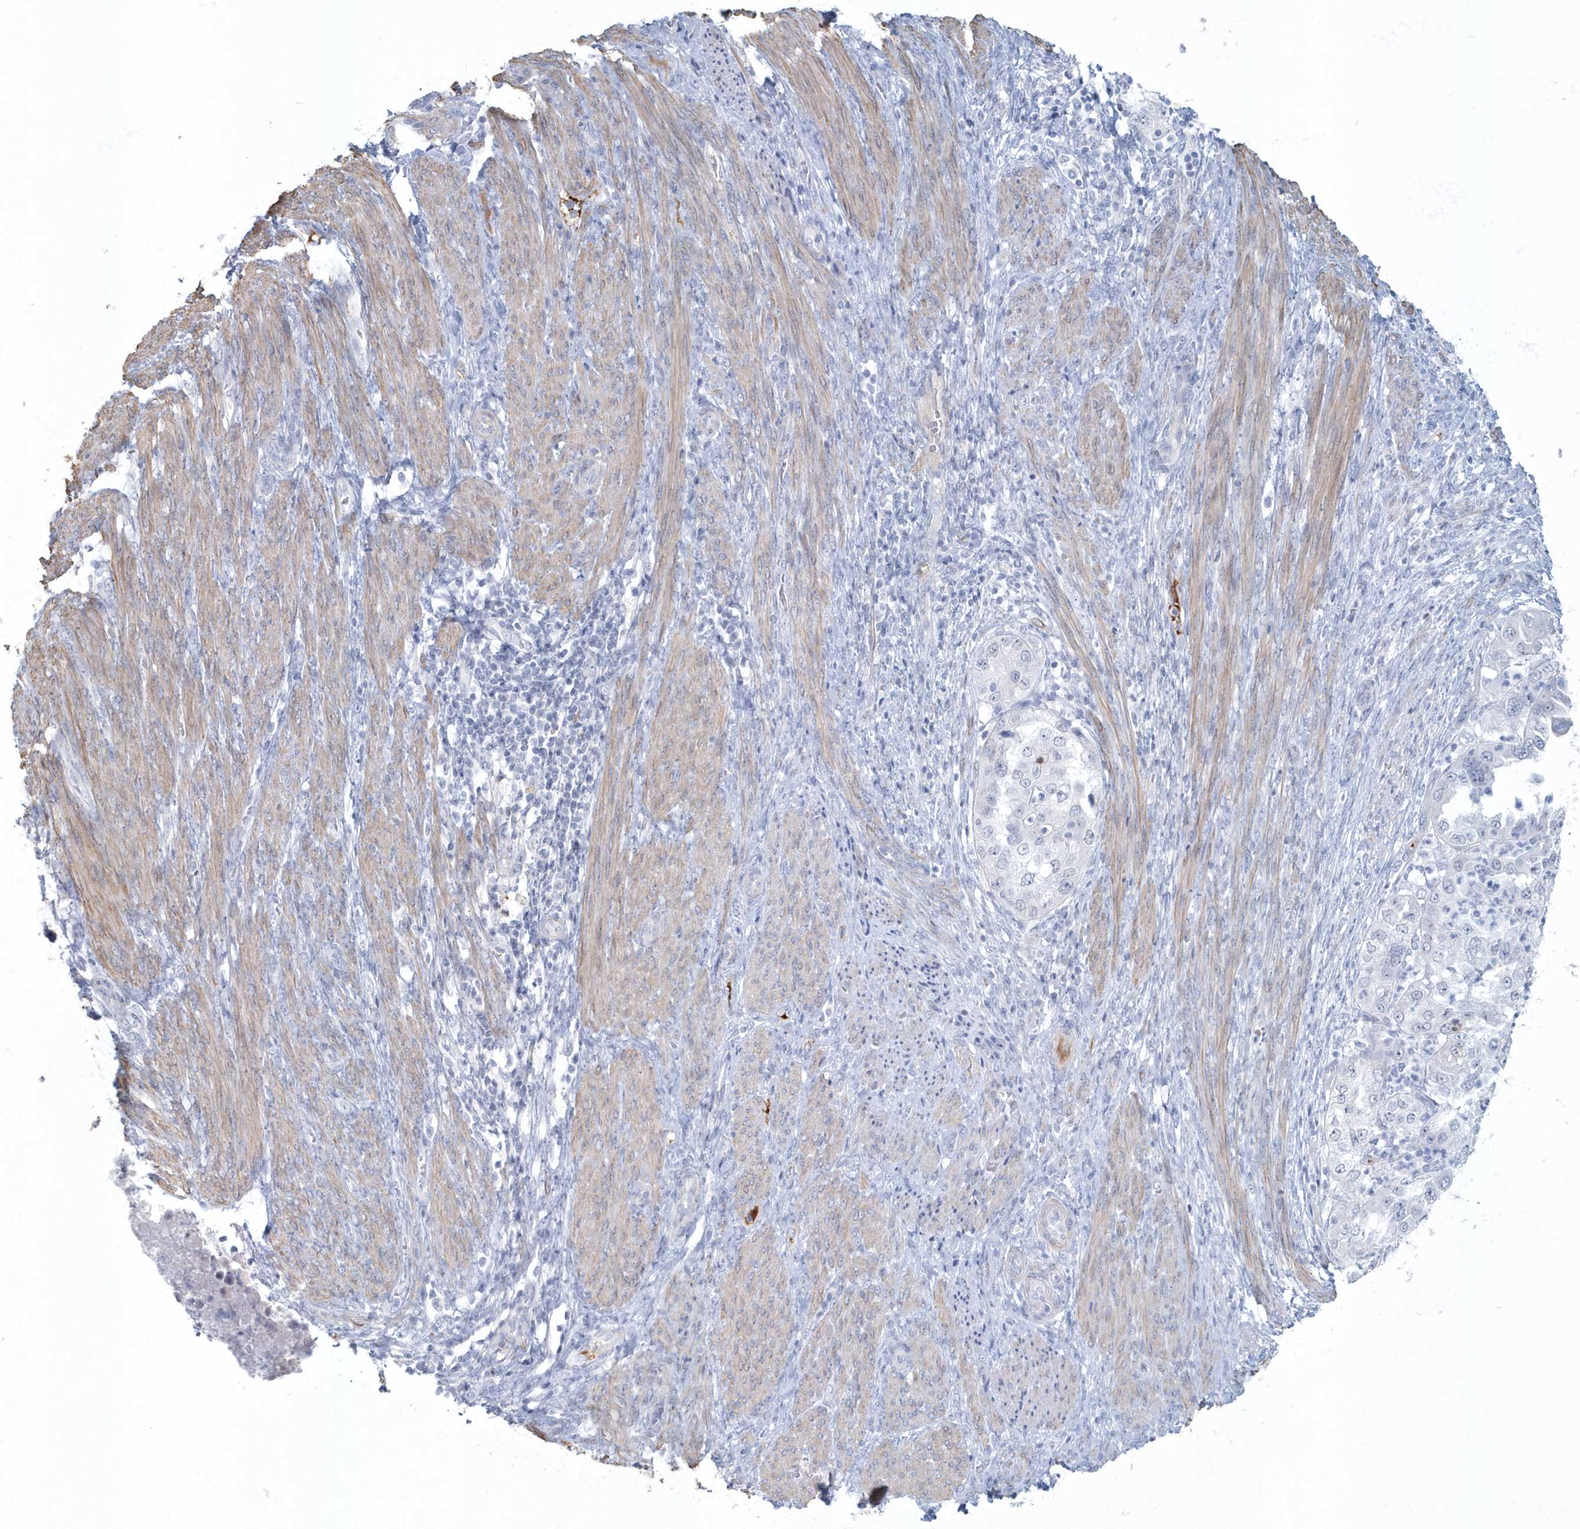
{"staining": {"intensity": "negative", "quantity": "none", "location": "none"}, "tissue": "endometrial cancer", "cell_type": "Tumor cells", "image_type": "cancer", "snomed": [{"axis": "morphology", "description": "Adenocarcinoma, NOS"}, {"axis": "topography", "description": "Endometrium"}], "caption": "There is no significant positivity in tumor cells of adenocarcinoma (endometrial).", "gene": "MYOT", "patient": {"sex": "female", "age": 85}}